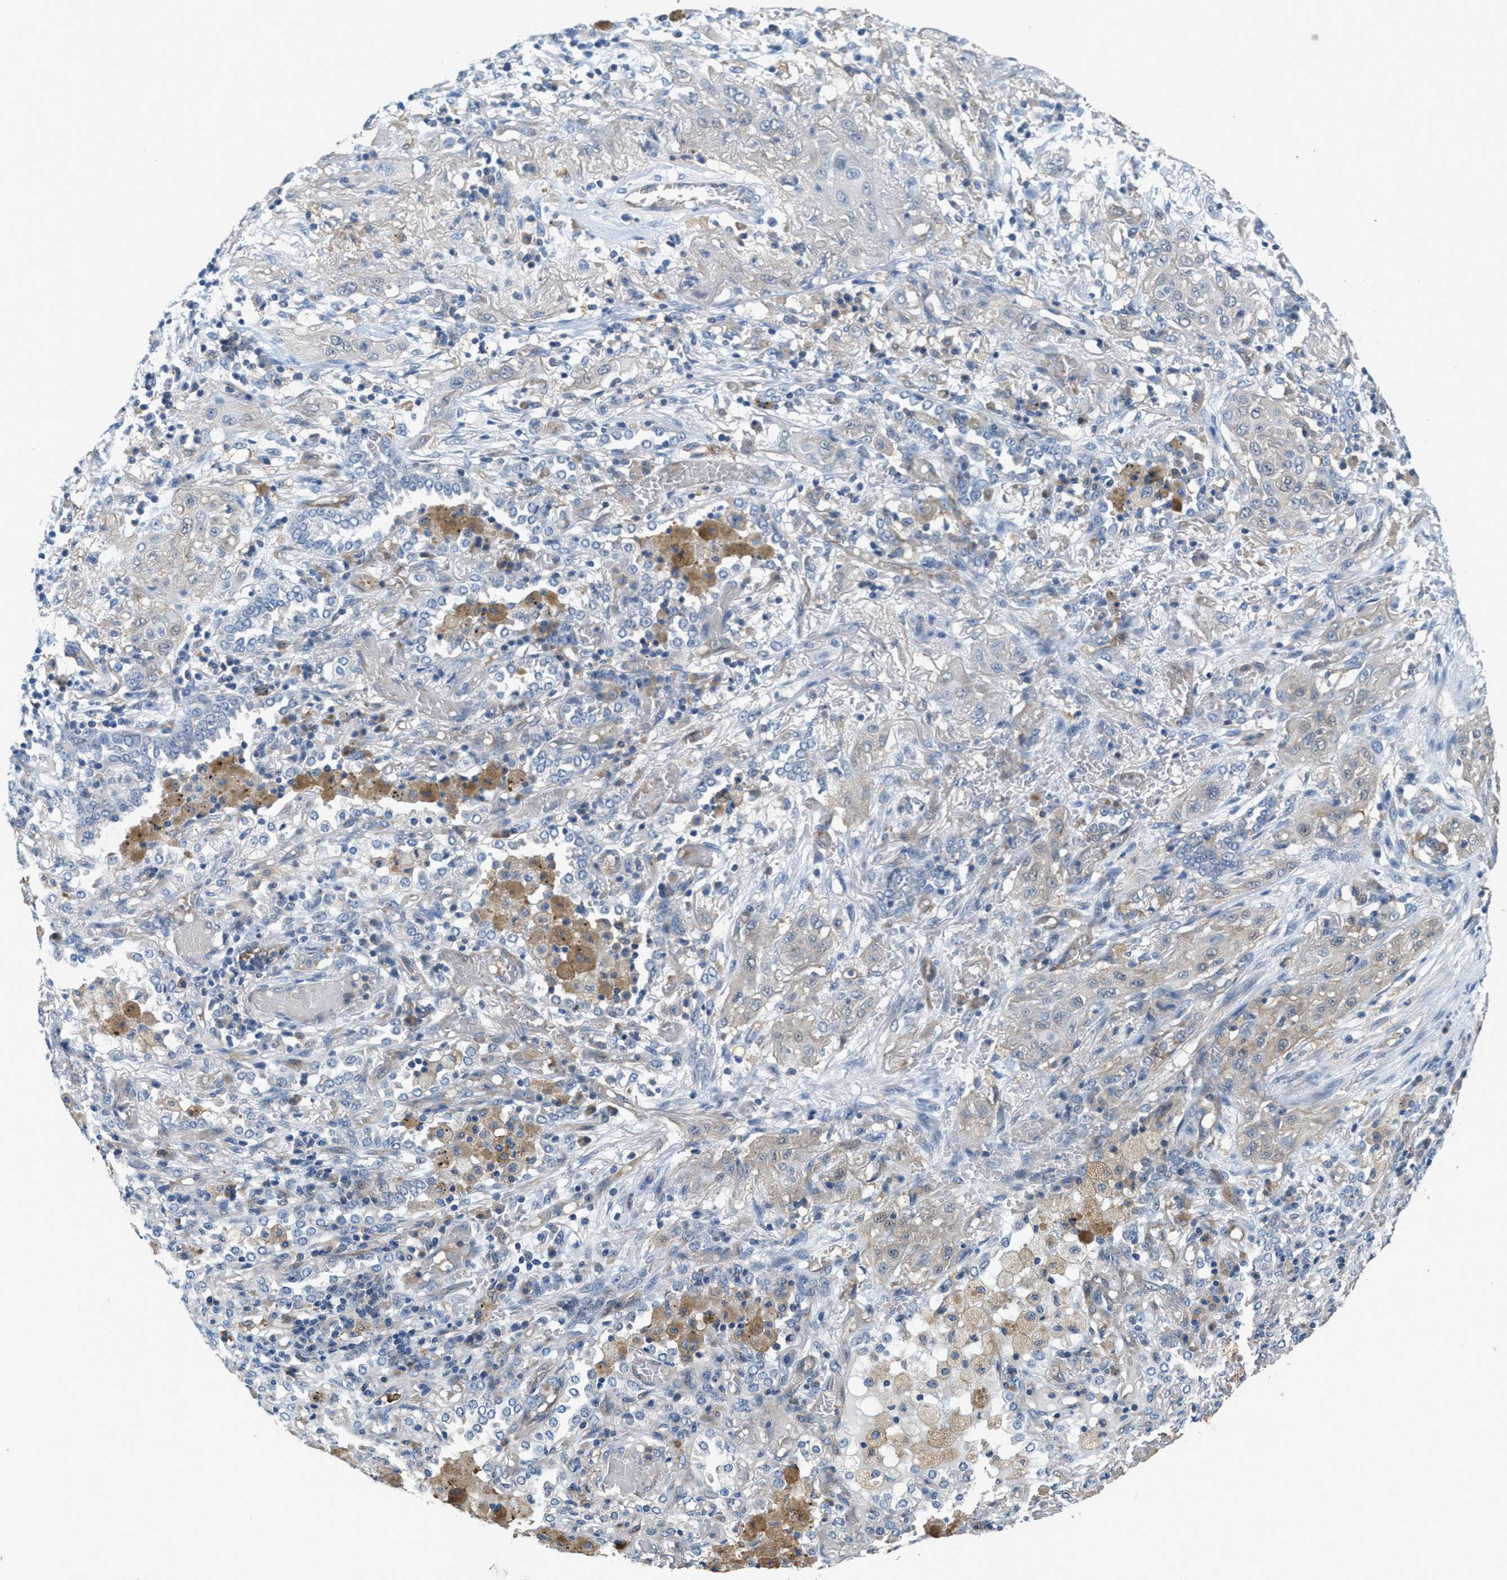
{"staining": {"intensity": "negative", "quantity": "none", "location": "none"}, "tissue": "lung cancer", "cell_type": "Tumor cells", "image_type": "cancer", "snomed": [{"axis": "morphology", "description": "Squamous cell carcinoma, NOS"}, {"axis": "topography", "description": "Lung"}], "caption": "Lung squamous cell carcinoma was stained to show a protein in brown. There is no significant positivity in tumor cells. The staining was performed using DAB (3,3'-diaminobenzidine) to visualize the protein expression in brown, while the nuclei were stained in blue with hematoxylin (Magnification: 20x).", "gene": "DGKE", "patient": {"sex": "female", "age": 47}}